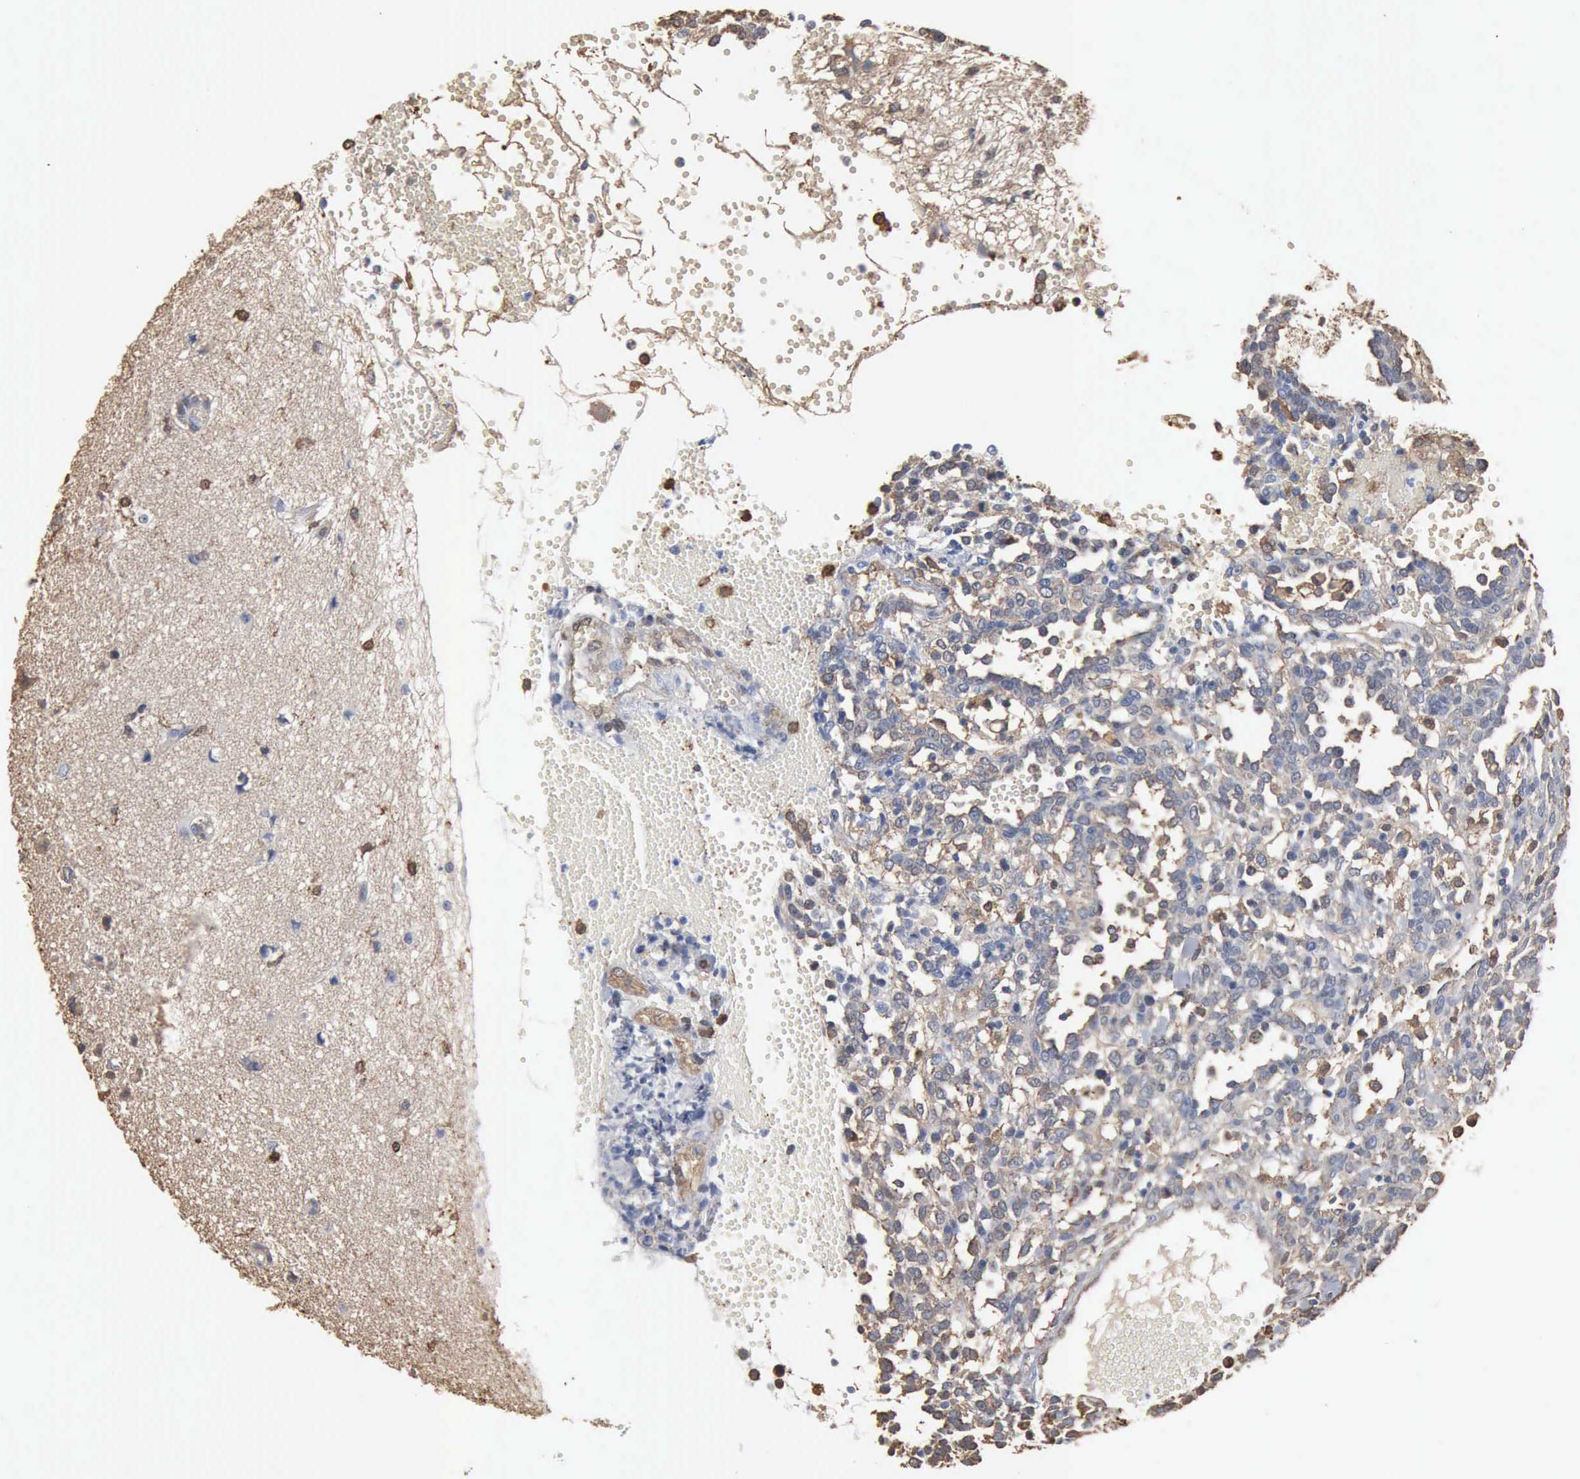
{"staining": {"intensity": "weak", "quantity": "25%-75%", "location": "cytoplasmic/membranous"}, "tissue": "glioma", "cell_type": "Tumor cells", "image_type": "cancer", "snomed": [{"axis": "morphology", "description": "Glioma, malignant, High grade"}, {"axis": "topography", "description": "Brain"}], "caption": "Glioma was stained to show a protein in brown. There is low levels of weak cytoplasmic/membranous expression in about 25%-75% of tumor cells.", "gene": "FSCN1", "patient": {"sex": "male", "age": 66}}